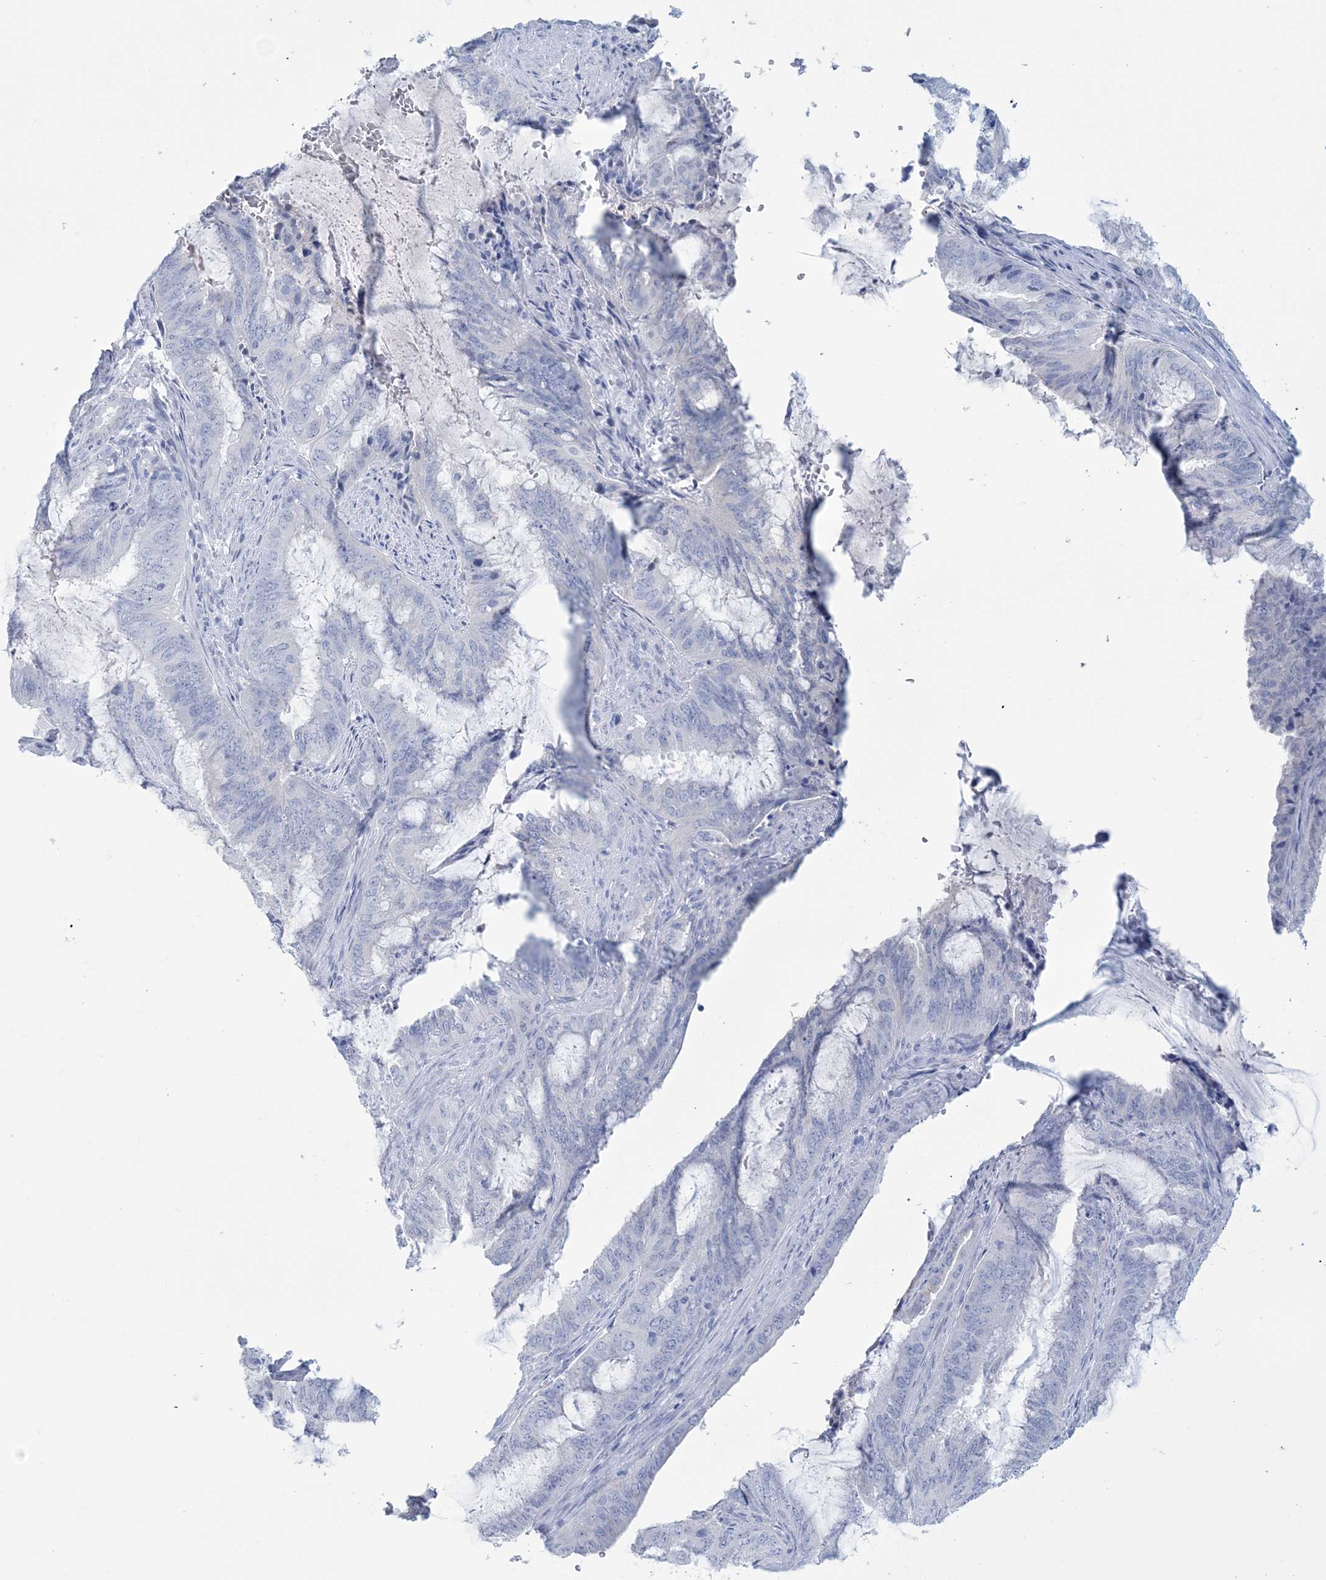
{"staining": {"intensity": "negative", "quantity": "none", "location": "none"}, "tissue": "endometrial cancer", "cell_type": "Tumor cells", "image_type": "cancer", "snomed": [{"axis": "morphology", "description": "Adenocarcinoma, NOS"}, {"axis": "topography", "description": "Endometrium"}], "caption": "High power microscopy histopathology image of an immunohistochemistry (IHC) histopathology image of endometrial cancer (adenocarcinoma), revealing no significant positivity in tumor cells.", "gene": "DPCD", "patient": {"sex": "female", "age": 51}}